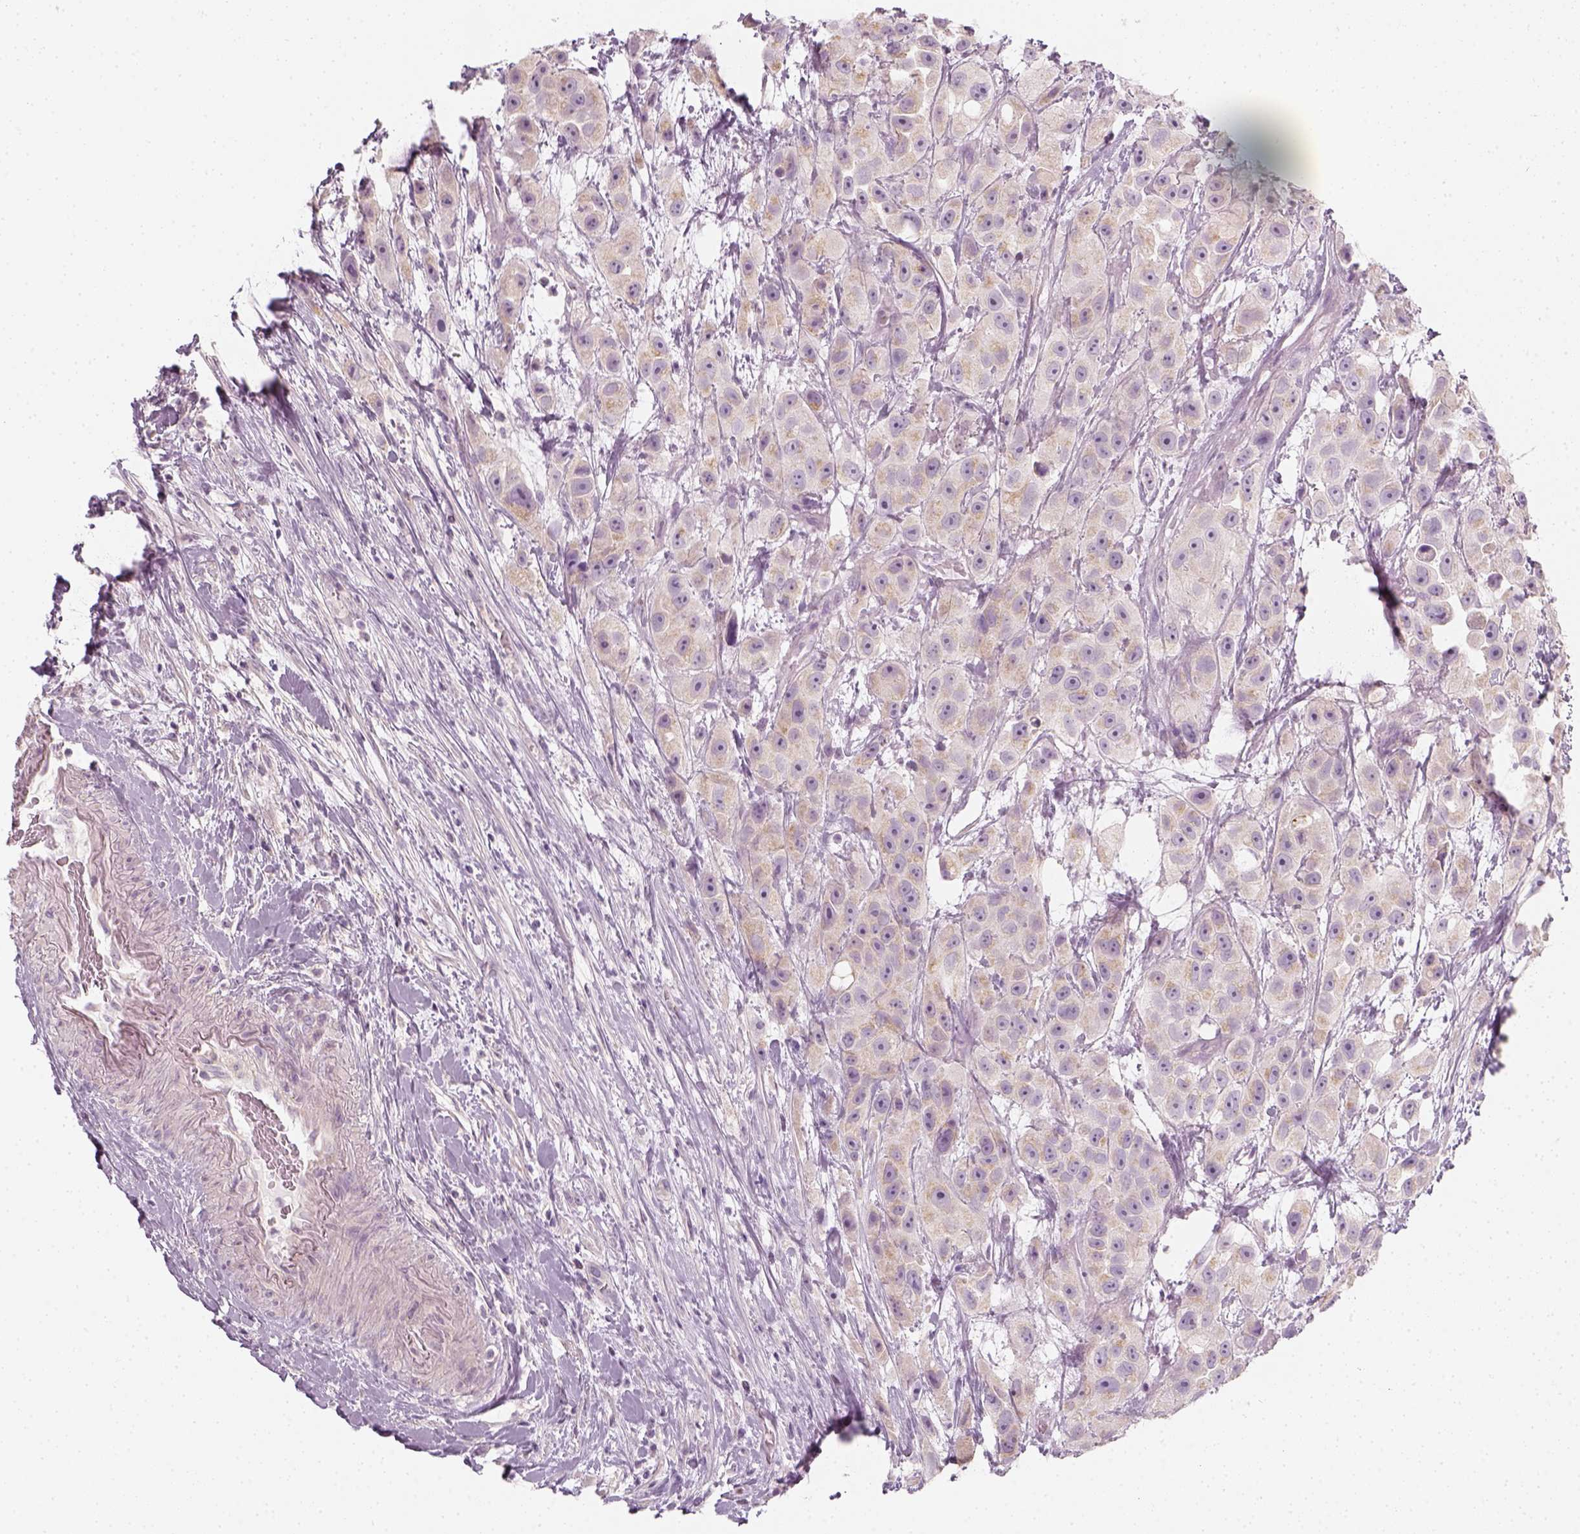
{"staining": {"intensity": "weak", "quantity": "<25%", "location": "cytoplasmic/membranous"}, "tissue": "urothelial cancer", "cell_type": "Tumor cells", "image_type": "cancer", "snomed": [{"axis": "morphology", "description": "Urothelial carcinoma, High grade"}, {"axis": "topography", "description": "Urinary bladder"}], "caption": "This is an IHC micrograph of human urothelial cancer. There is no expression in tumor cells.", "gene": "PRAME", "patient": {"sex": "male", "age": 79}}